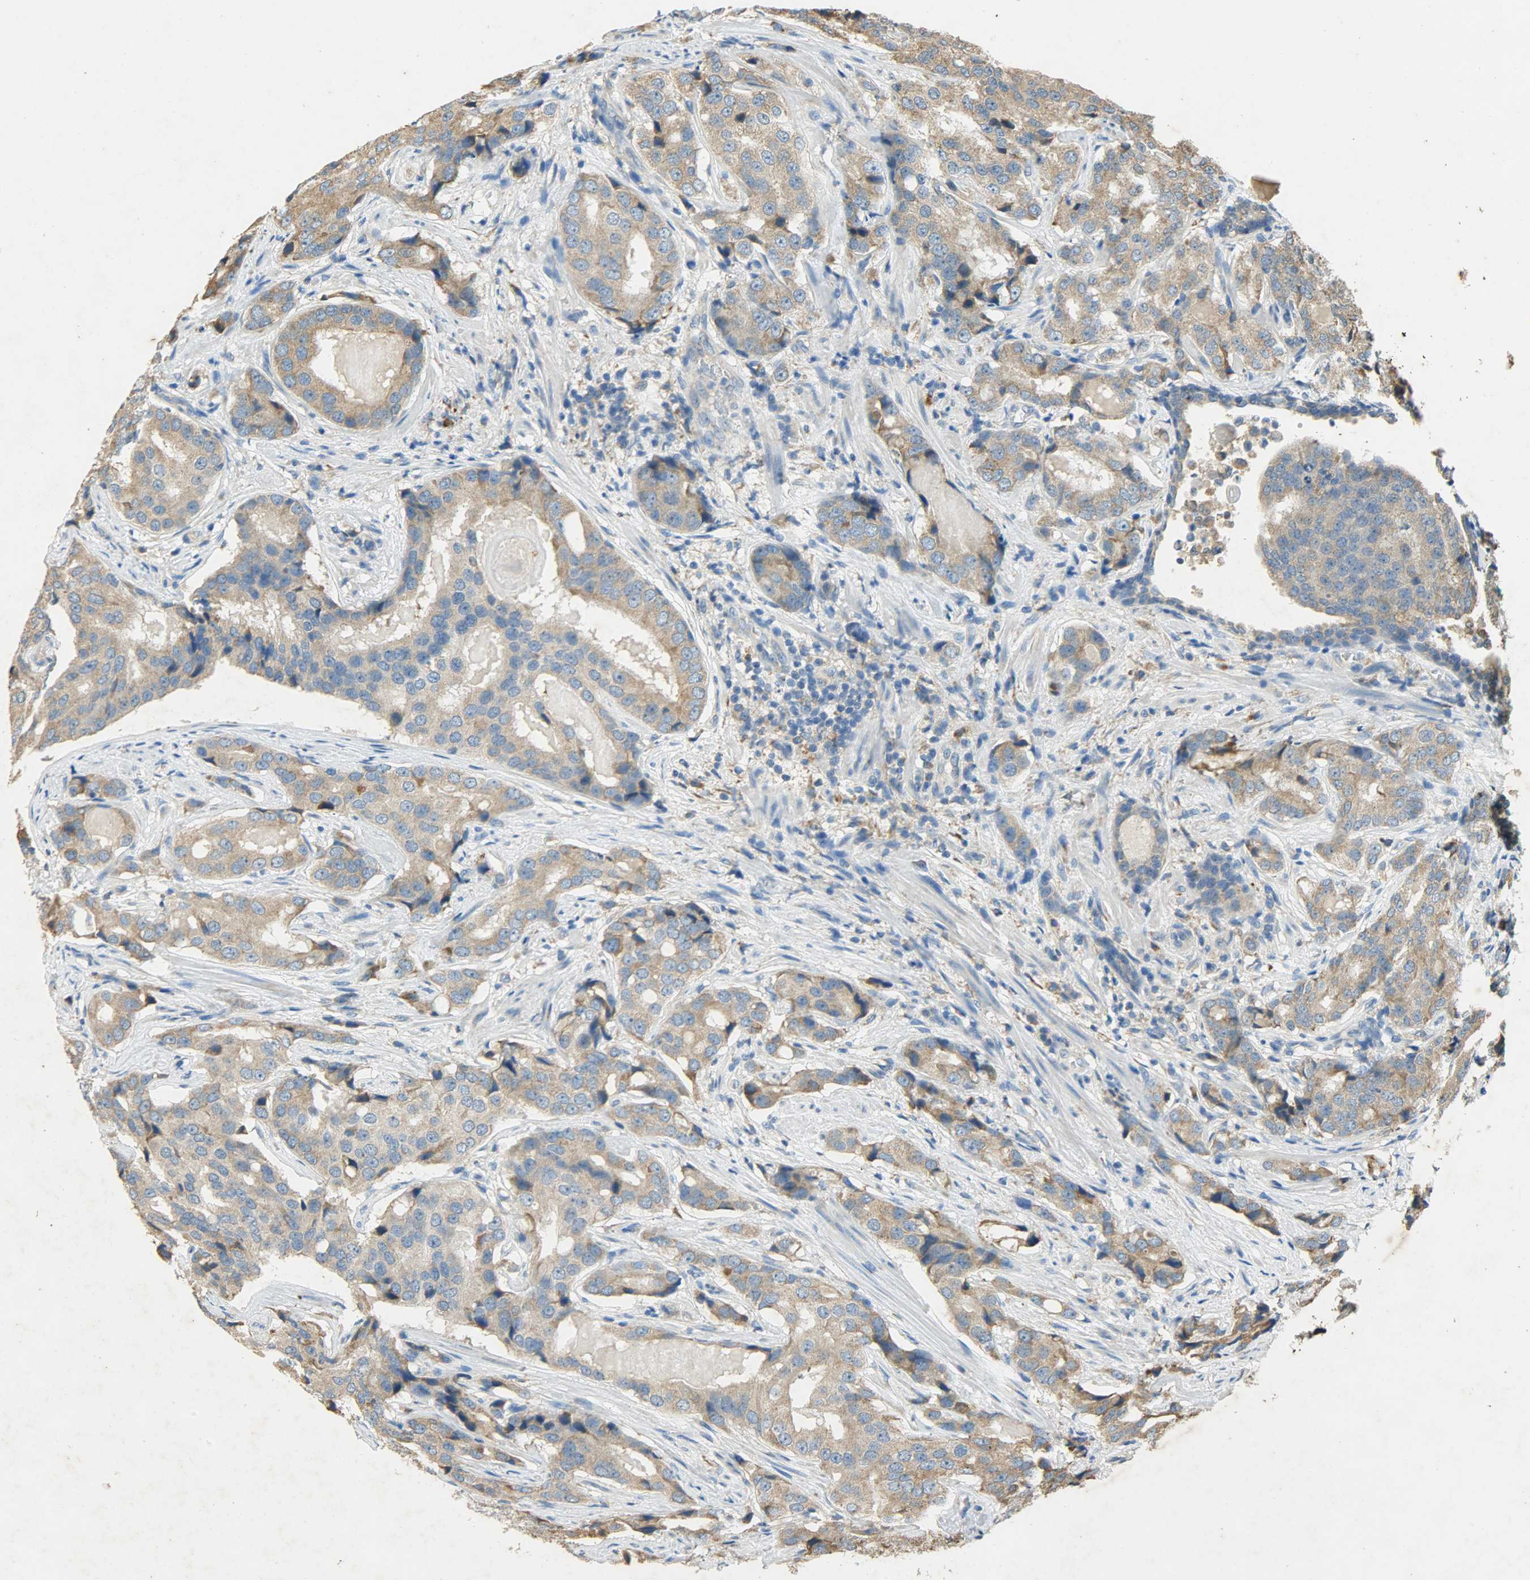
{"staining": {"intensity": "moderate", "quantity": "25%-75%", "location": "cytoplasmic/membranous"}, "tissue": "prostate cancer", "cell_type": "Tumor cells", "image_type": "cancer", "snomed": [{"axis": "morphology", "description": "Adenocarcinoma, High grade"}, {"axis": "topography", "description": "Prostate"}], "caption": "Tumor cells display medium levels of moderate cytoplasmic/membranous expression in approximately 25%-75% of cells in human adenocarcinoma (high-grade) (prostate).", "gene": "HSPA5", "patient": {"sex": "male", "age": 58}}